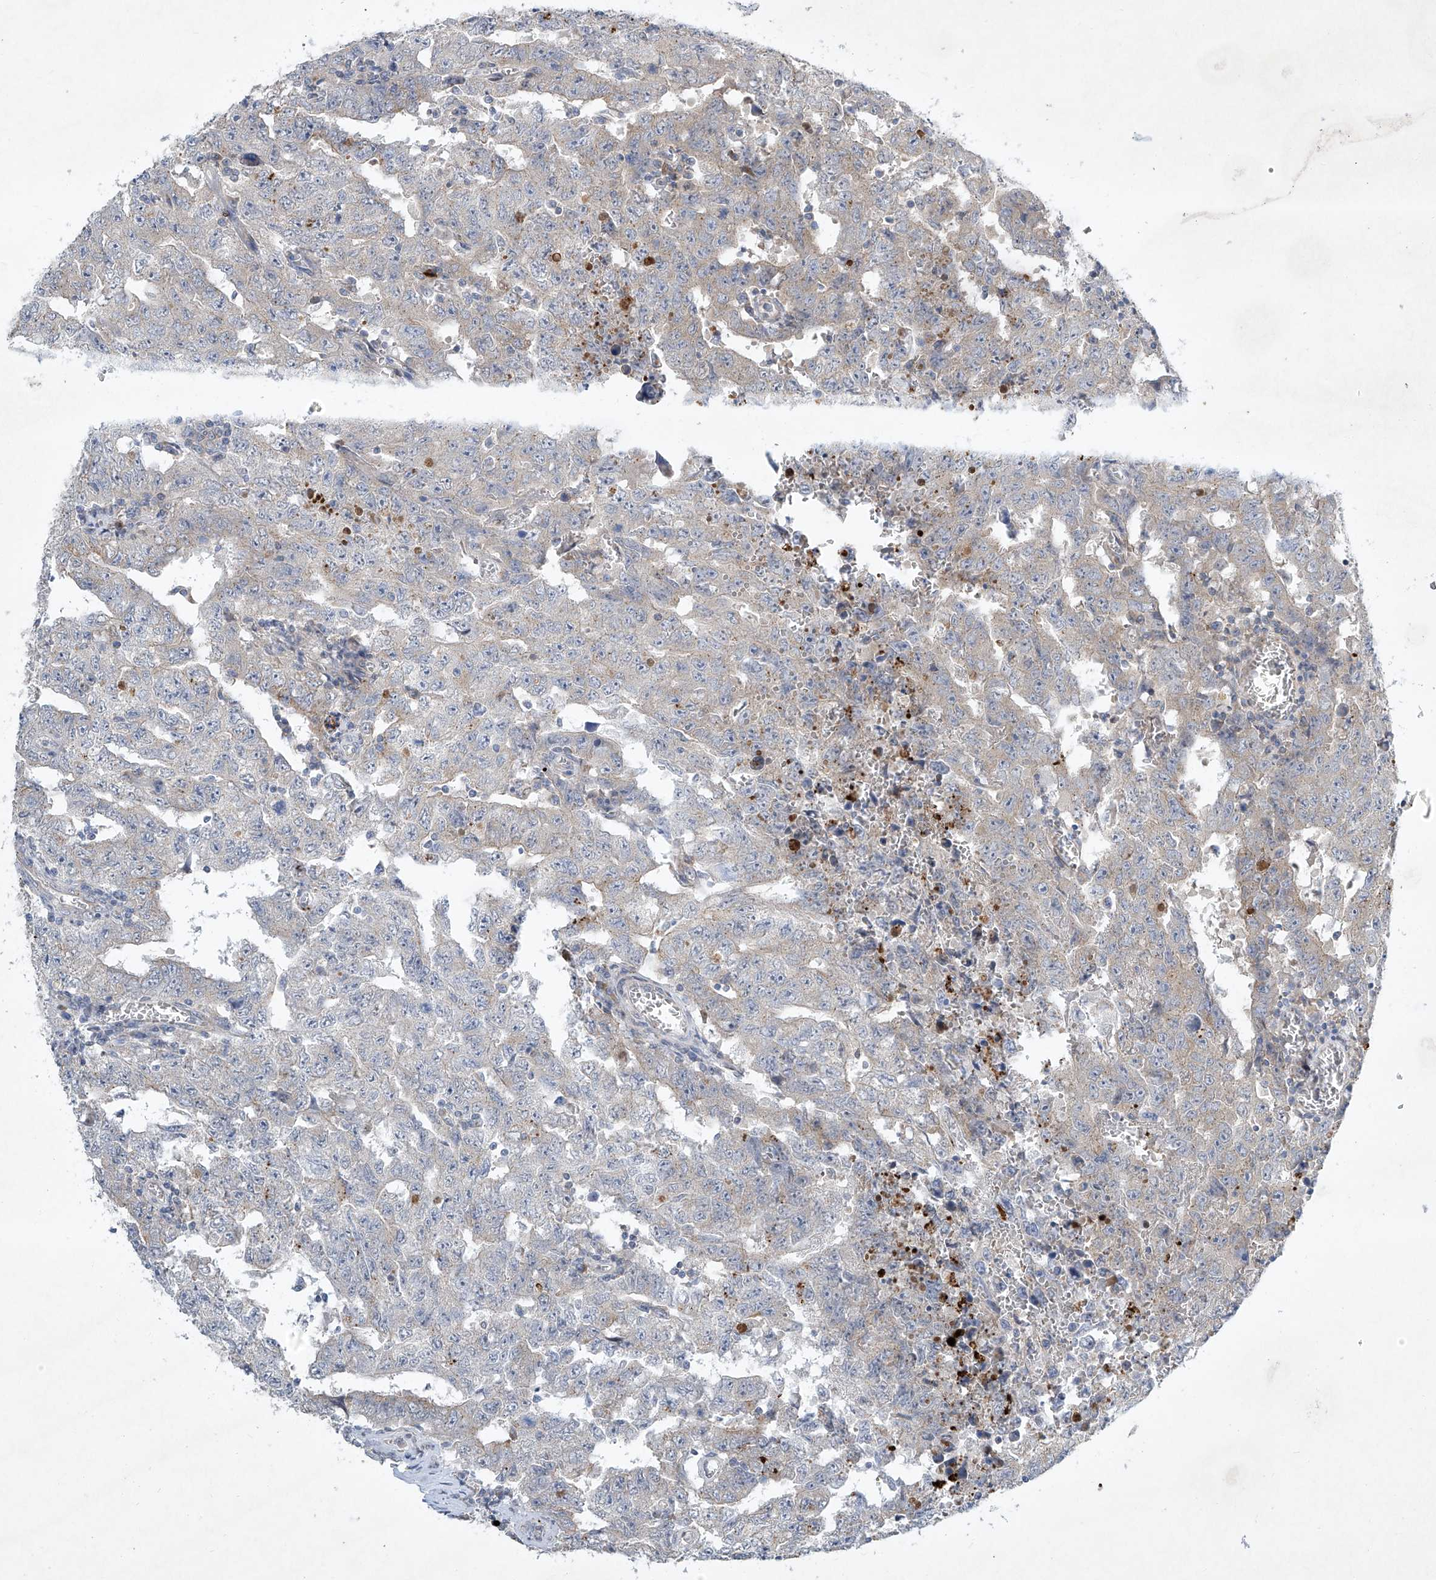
{"staining": {"intensity": "negative", "quantity": "none", "location": "none"}, "tissue": "testis cancer", "cell_type": "Tumor cells", "image_type": "cancer", "snomed": [{"axis": "morphology", "description": "Carcinoma, Embryonal, NOS"}, {"axis": "topography", "description": "Testis"}], "caption": "This photomicrograph is of testis cancer stained with immunohistochemistry (IHC) to label a protein in brown with the nuclei are counter-stained blue. There is no expression in tumor cells.", "gene": "TJAP1", "patient": {"sex": "male", "age": 26}}